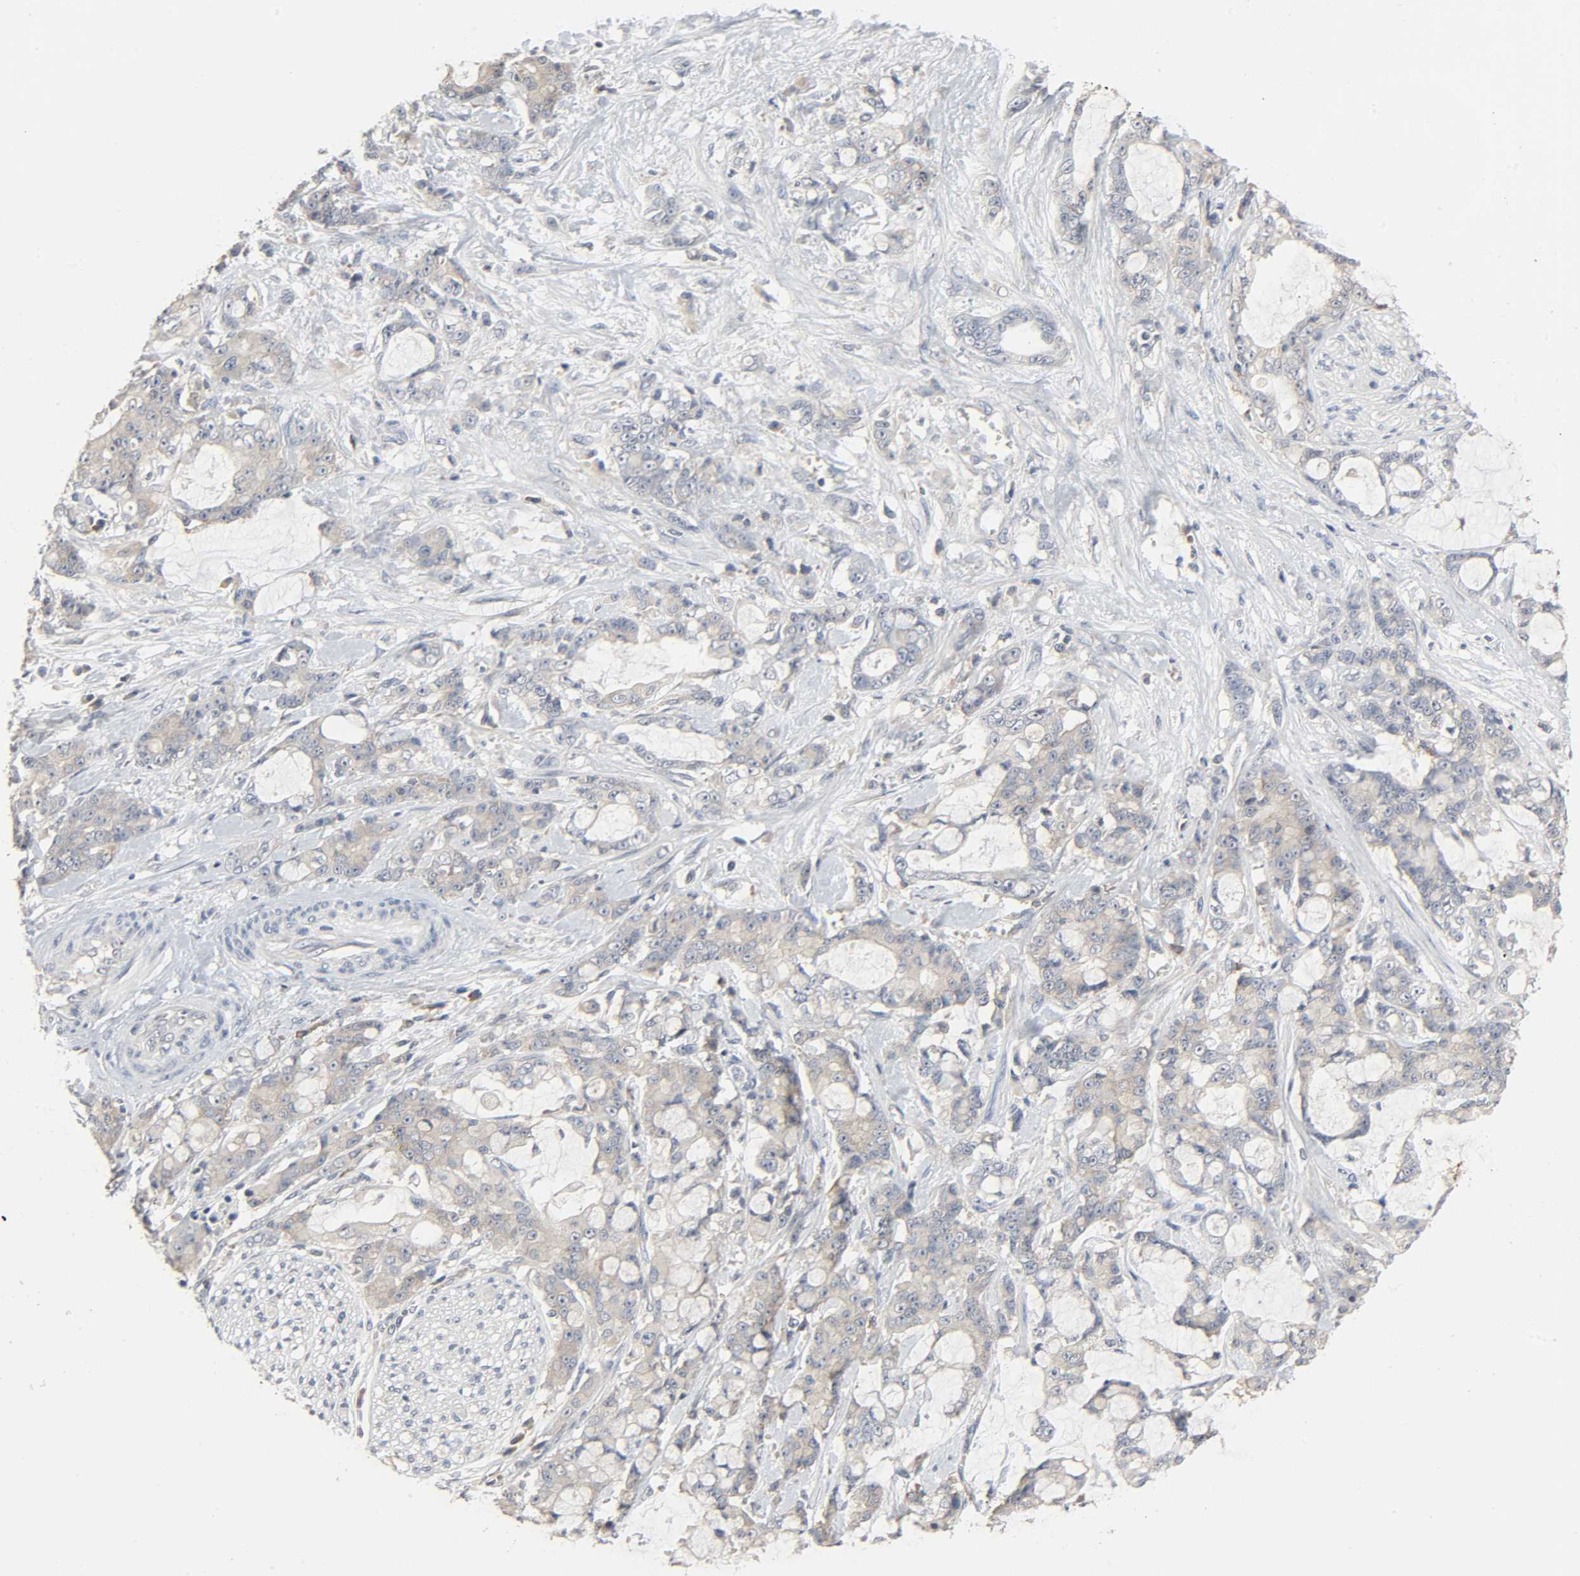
{"staining": {"intensity": "weak", "quantity": ">75%", "location": "cytoplasmic/membranous,nuclear"}, "tissue": "pancreatic cancer", "cell_type": "Tumor cells", "image_type": "cancer", "snomed": [{"axis": "morphology", "description": "Adenocarcinoma, NOS"}, {"axis": "topography", "description": "Pancreas"}], "caption": "Pancreatic adenocarcinoma stained with a protein marker exhibits weak staining in tumor cells.", "gene": "PLEKHA2", "patient": {"sex": "female", "age": 73}}